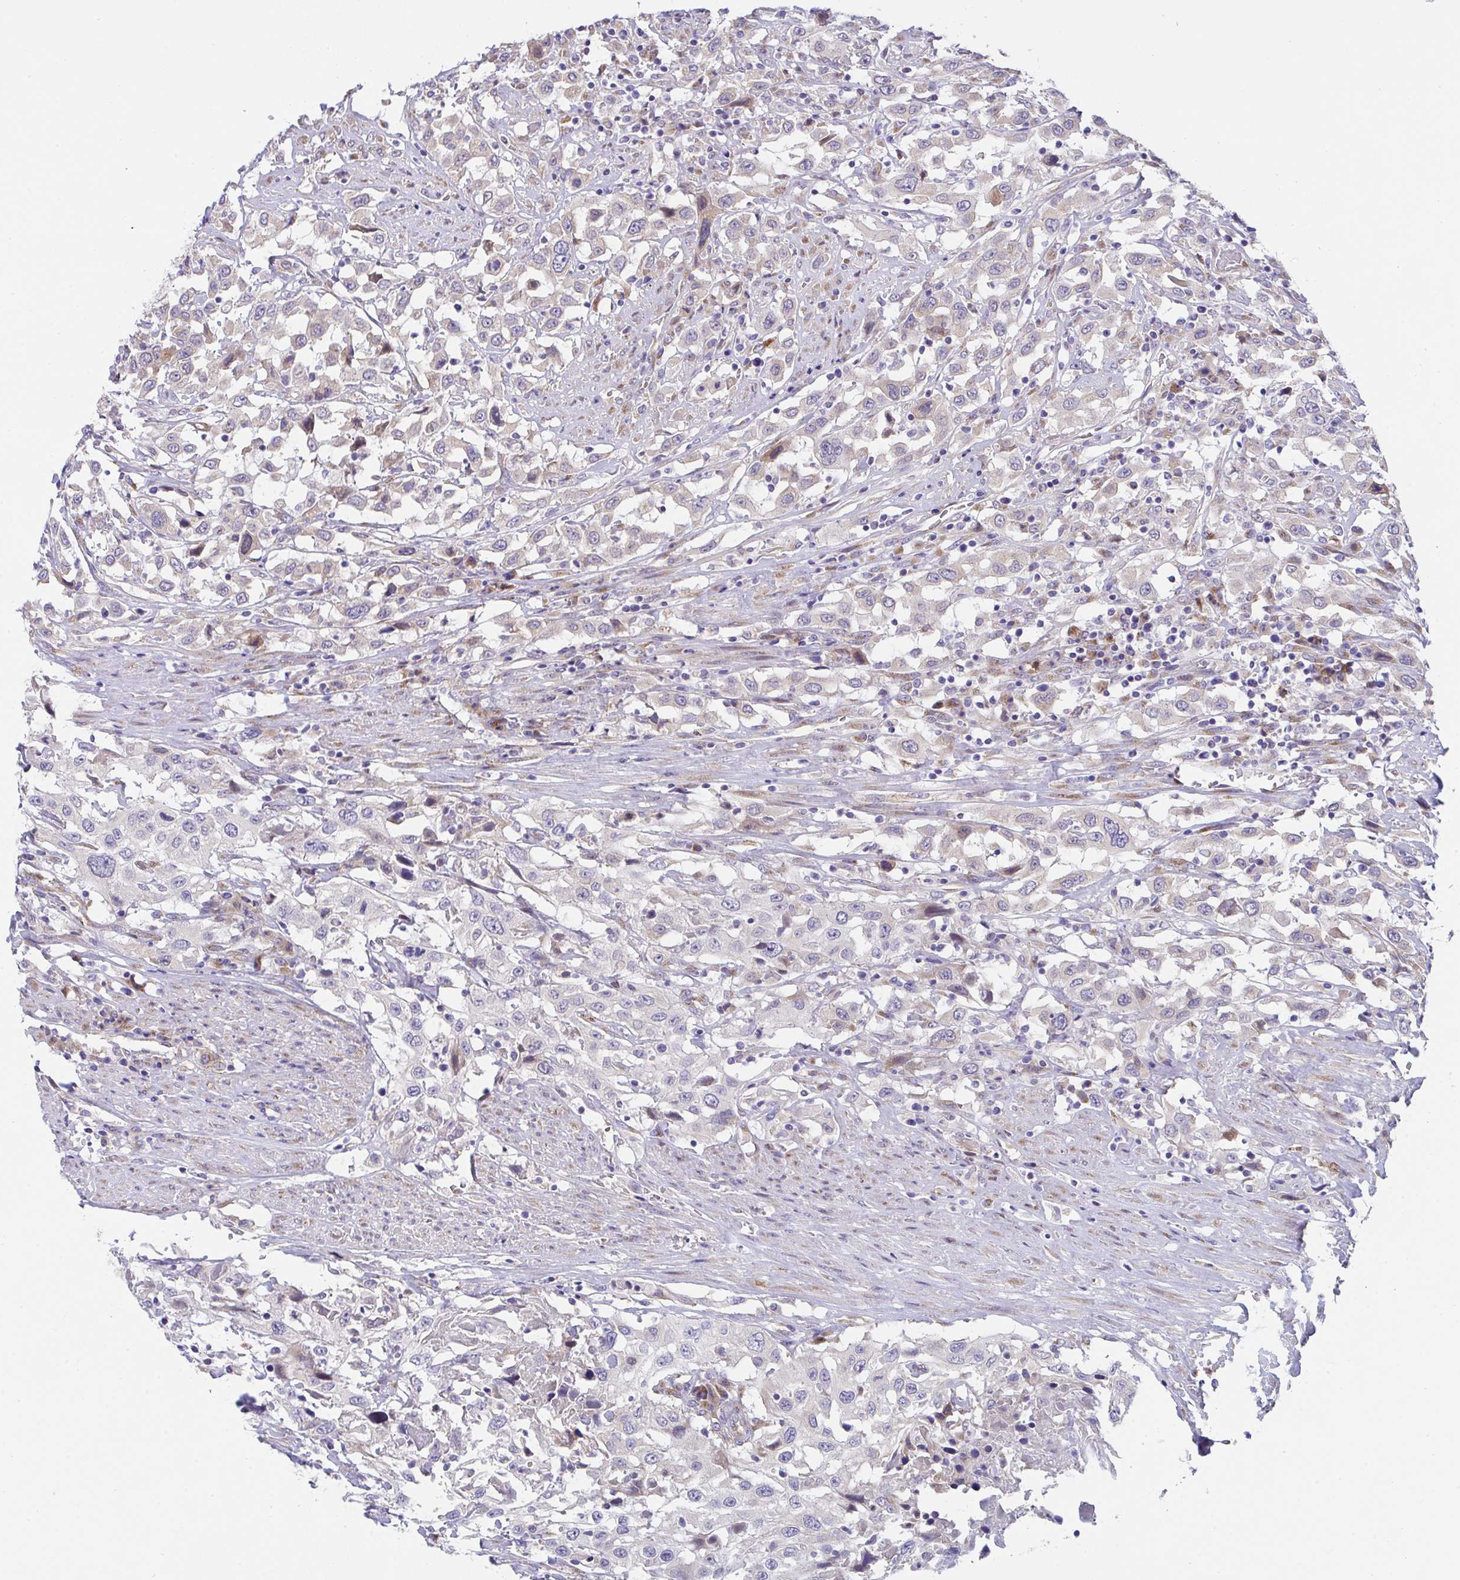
{"staining": {"intensity": "negative", "quantity": "none", "location": "none"}, "tissue": "urothelial cancer", "cell_type": "Tumor cells", "image_type": "cancer", "snomed": [{"axis": "morphology", "description": "Urothelial carcinoma, High grade"}, {"axis": "topography", "description": "Urinary bladder"}], "caption": "Micrograph shows no significant protein expression in tumor cells of high-grade urothelial carcinoma.", "gene": "MIA3", "patient": {"sex": "male", "age": 61}}